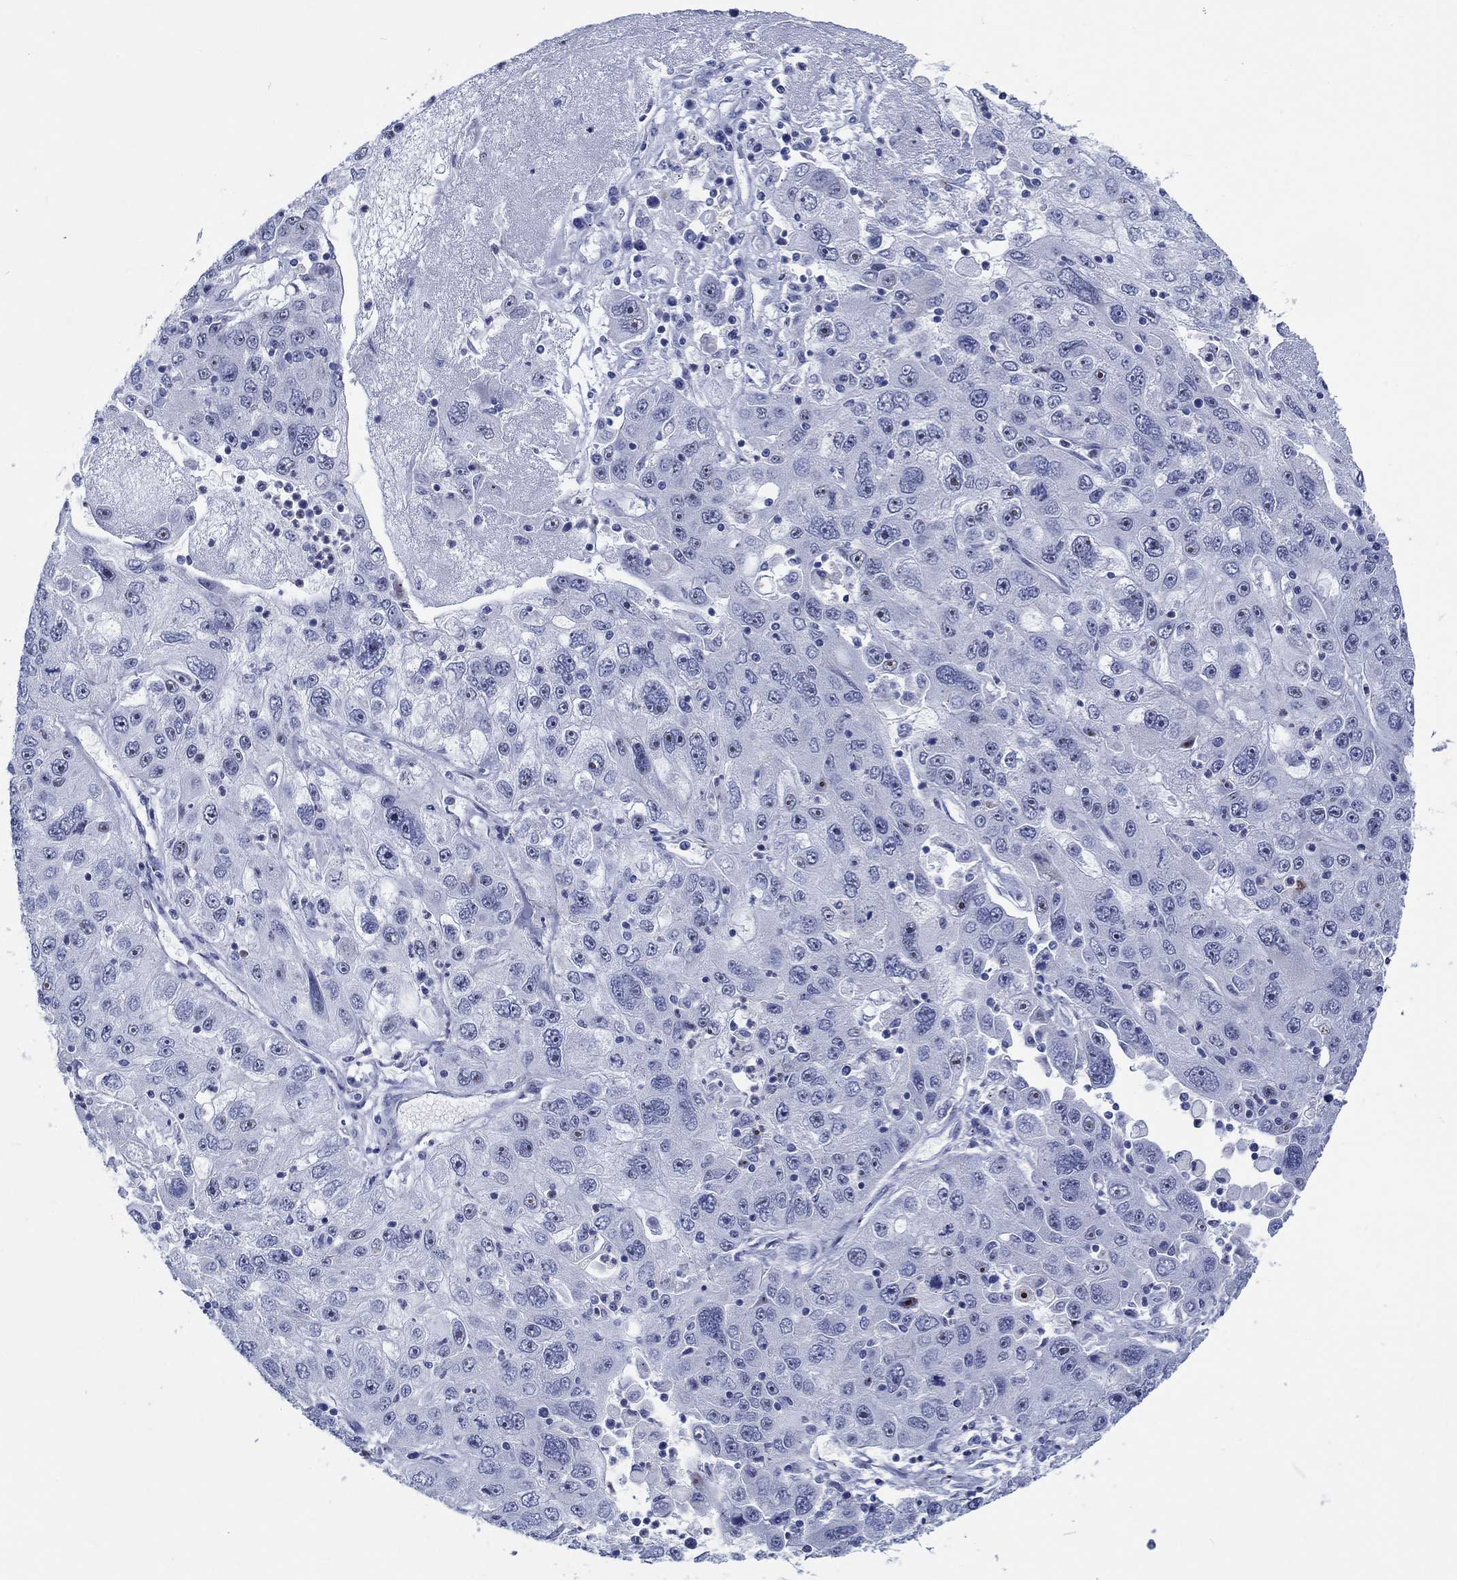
{"staining": {"intensity": "strong", "quantity": "<25%", "location": "nuclear"}, "tissue": "stomach cancer", "cell_type": "Tumor cells", "image_type": "cancer", "snomed": [{"axis": "morphology", "description": "Adenocarcinoma, NOS"}, {"axis": "topography", "description": "Stomach"}], "caption": "High-magnification brightfield microscopy of stomach cancer stained with DAB (brown) and counterstained with hematoxylin (blue). tumor cells exhibit strong nuclear positivity is appreciated in about<25% of cells.", "gene": "ZNF446", "patient": {"sex": "male", "age": 56}}